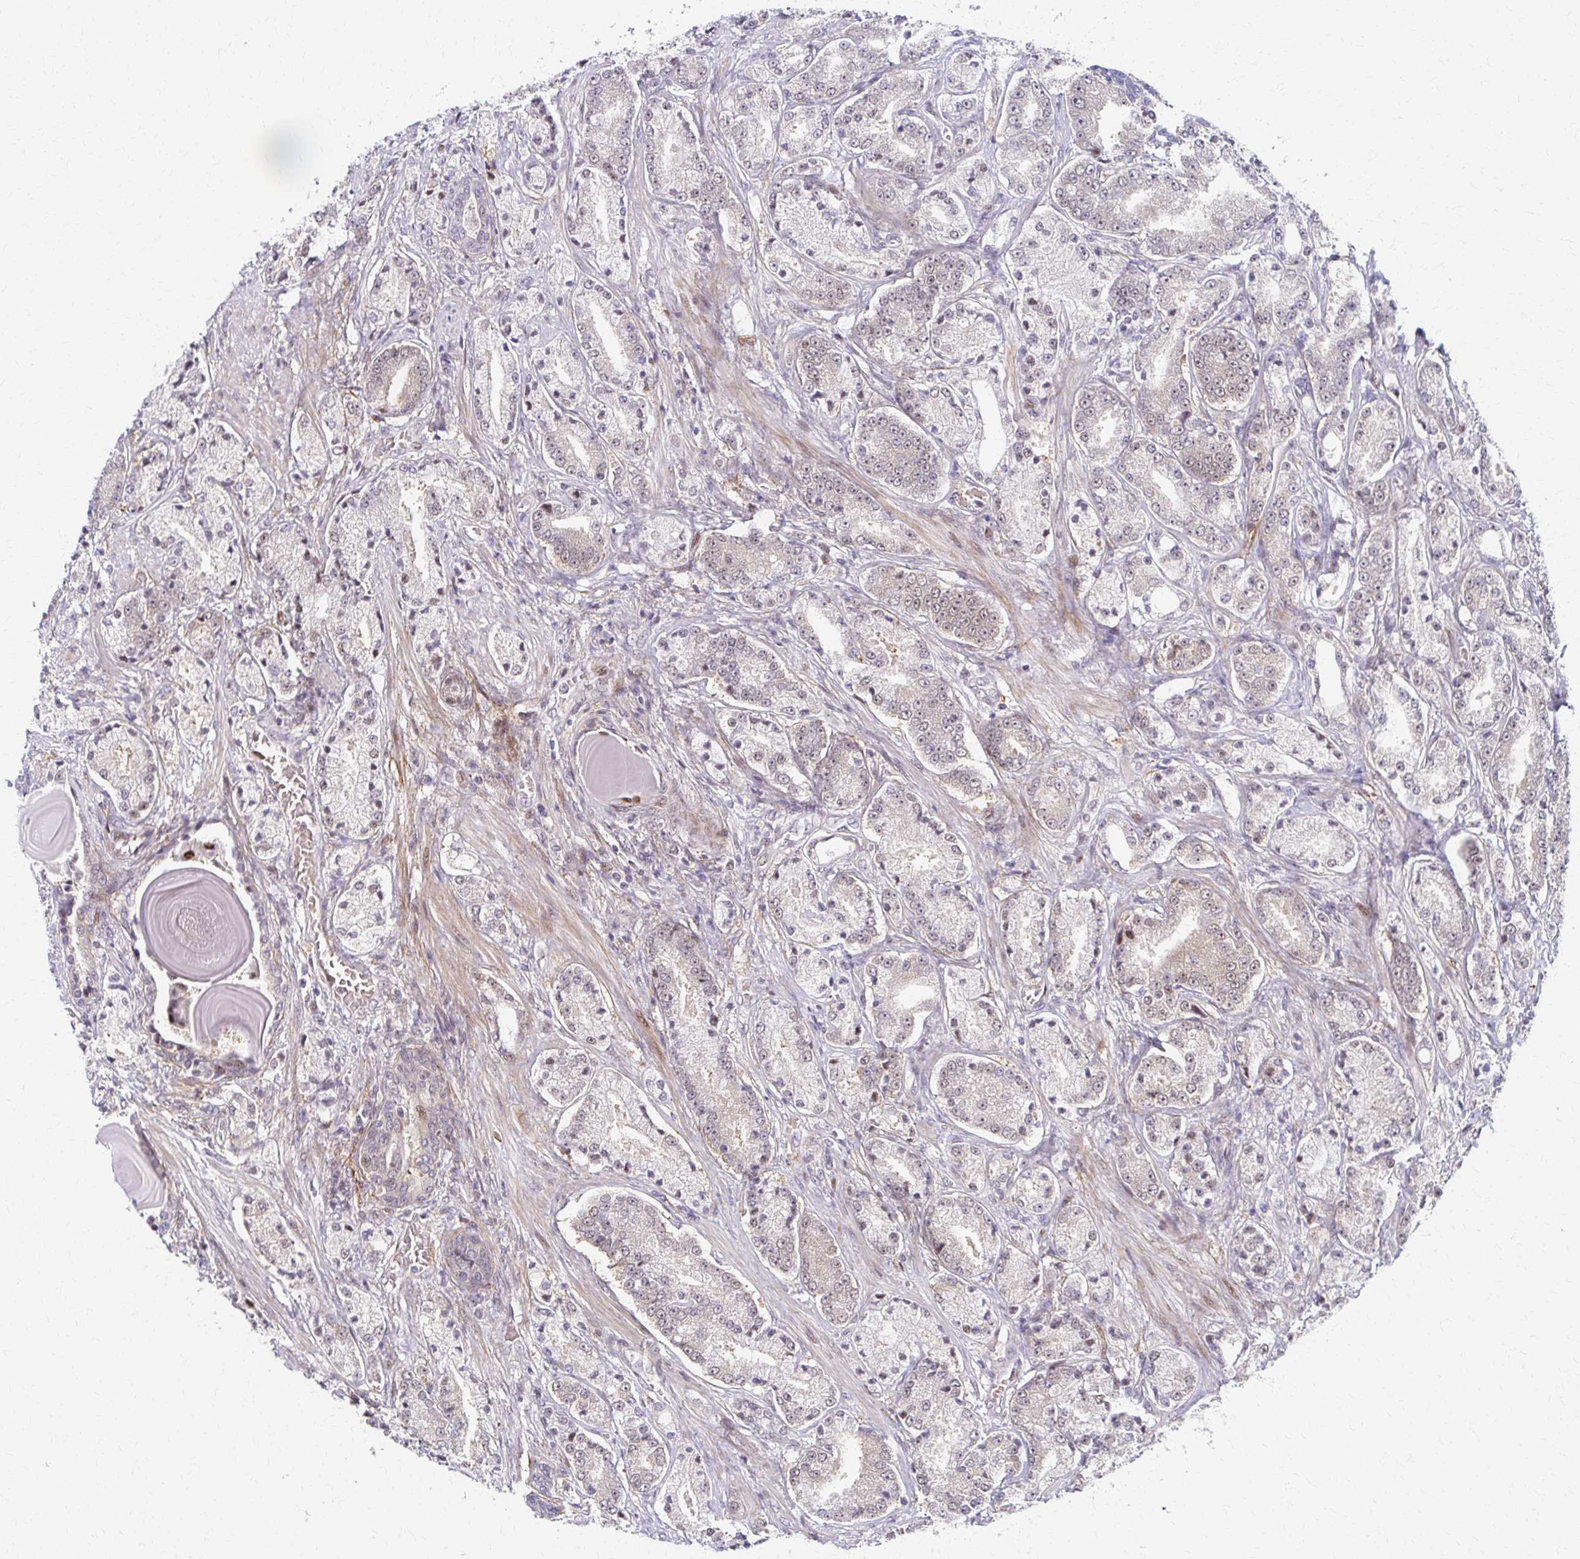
{"staining": {"intensity": "weak", "quantity": "25%-75%", "location": "cytoplasmic/membranous,nuclear"}, "tissue": "prostate cancer", "cell_type": "Tumor cells", "image_type": "cancer", "snomed": [{"axis": "morphology", "description": "Adenocarcinoma, High grade"}, {"axis": "topography", "description": "Prostate and seminal vesicle, NOS"}], "caption": "Immunohistochemistry (IHC) image of neoplastic tissue: human prostate cancer stained using immunohistochemistry exhibits low levels of weak protein expression localized specifically in the cytoplasmic/membranous and nuclear of tumor cells, appearing as a cytoplasmic/membranous and nuclear brown color.", "gene": "PSMD7", "patient": {"sex": "male", "age": 61}}